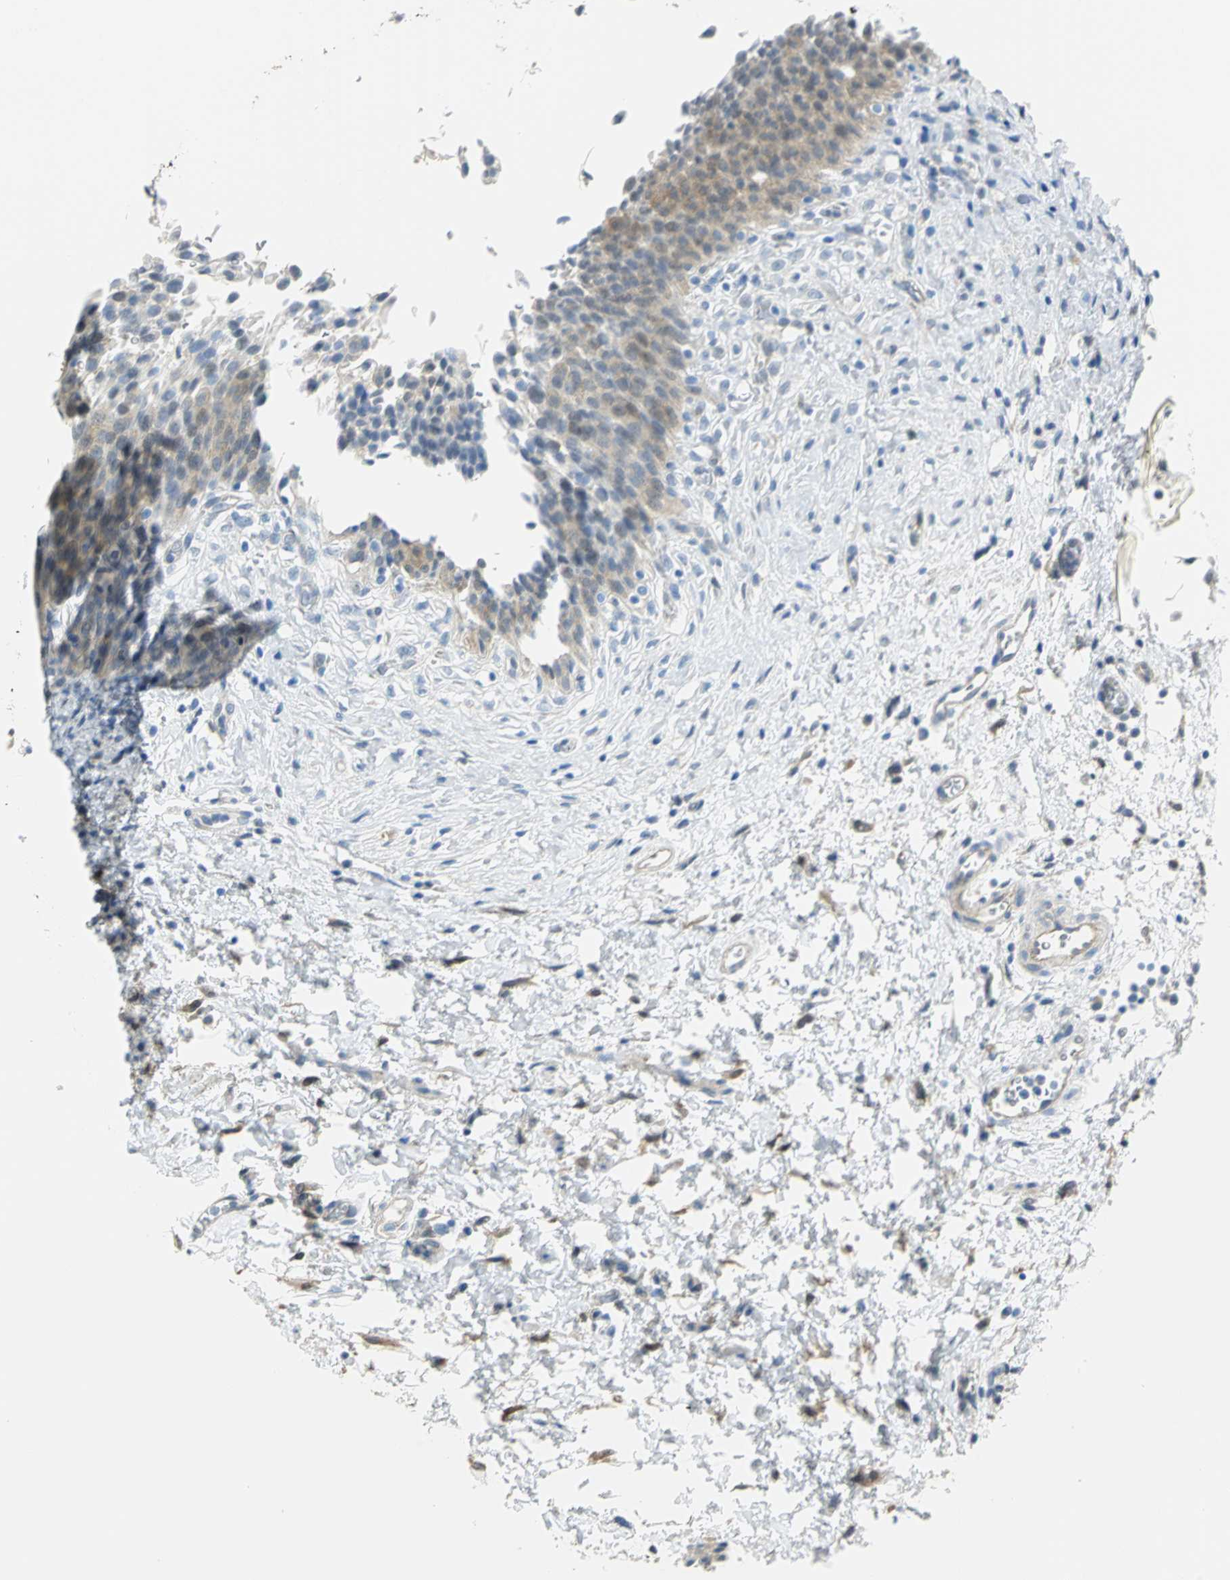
{"staining": {"intensity": "weak", "quantity": "25%-75%", "location": "cytoplasmic/membranous"}, "tissue": "urinary bladder", "cell_type": "Urothelial cells", "image_type": "normal", "snomed": [{"axis": "morphology", "description": "Normal tissue, NOS"}, {"axis": "morphology", "description": "Dysplasia, NOS"}, {"axis": "topography", "description": "Urinary bladder"}], "caption": "Immunohistochemistry (IHC) histopathology image of benign urinary bladder: urinary bladder stained using IHC displays low levels of weak protein expression localized specifically in the cytoplasmic/membranous of urothelial cells, appearing as a cytoplasmic/membranous brown color.", "gene": "PGM3", "patient": {"sex": "male", "age": 35}}